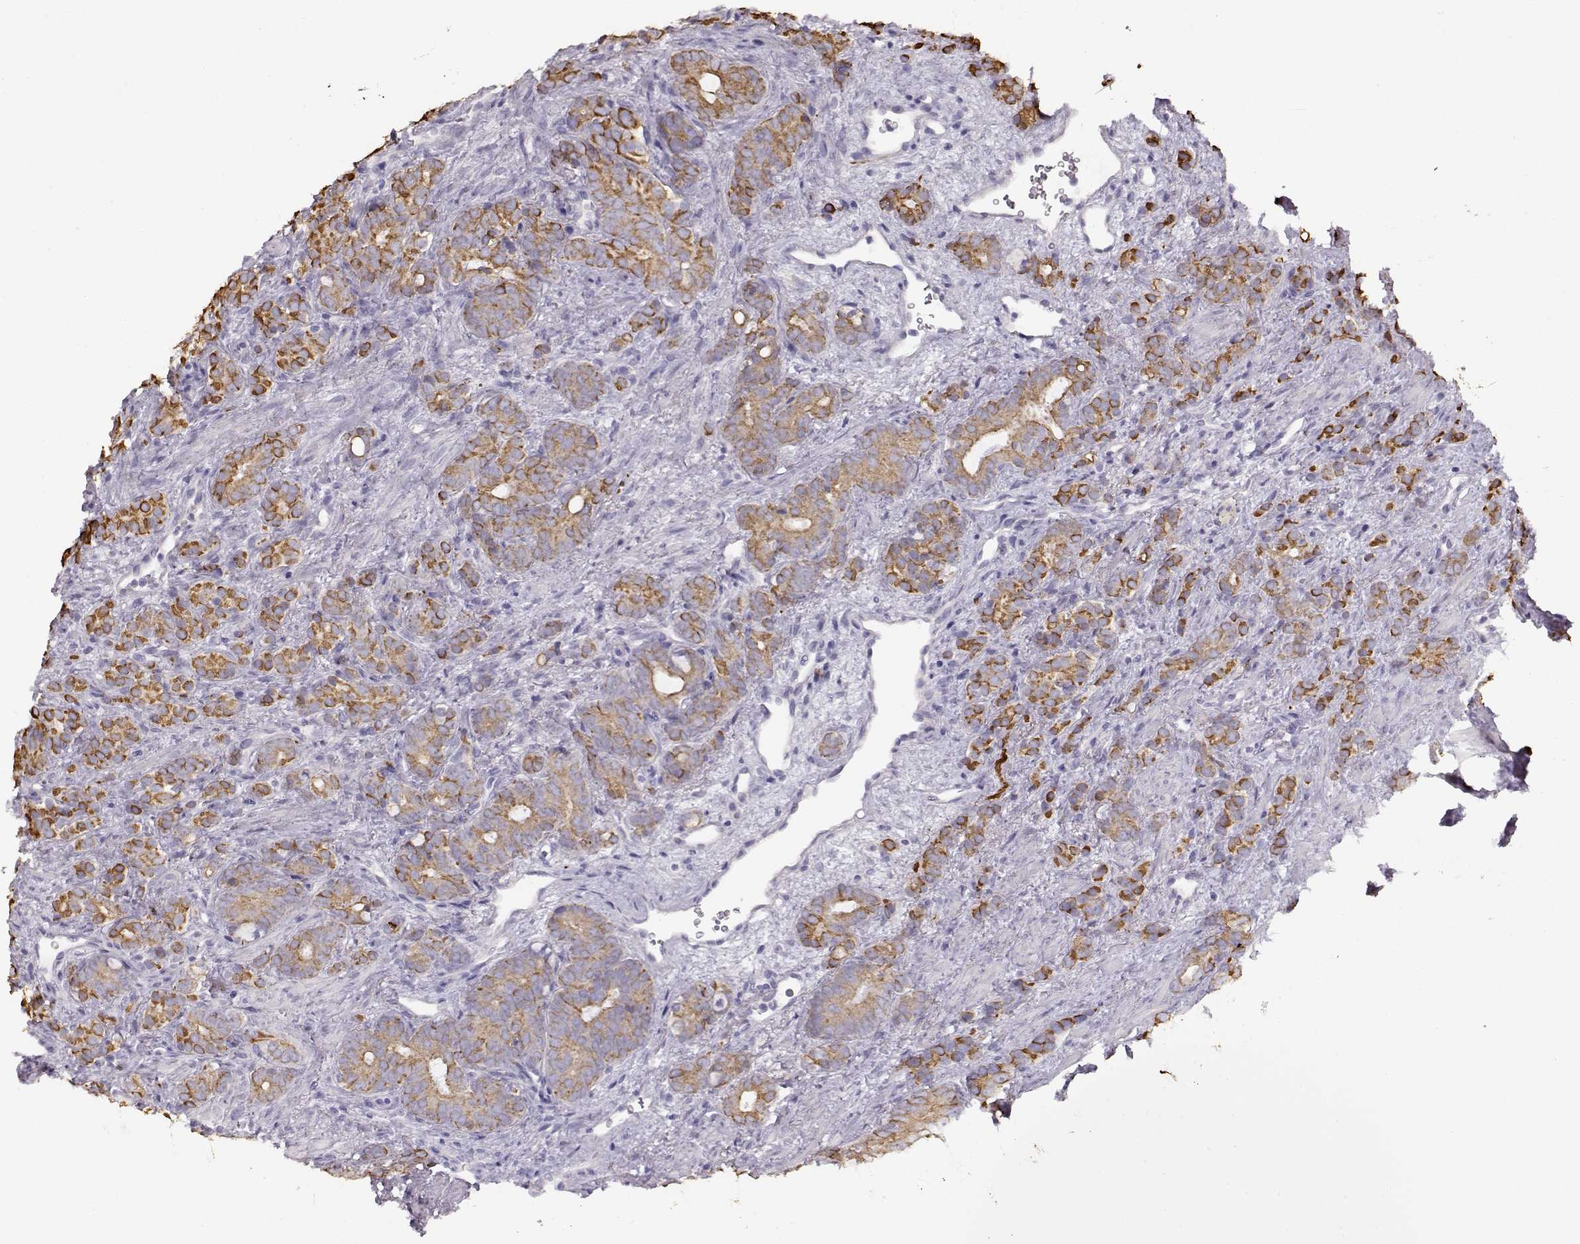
{"staining": {"intensity": "moderate", "quantity": ">75%", "location": "cytoplasmic/membranous"}, "tissue": "prostate cancer", "cell_type": "Tumor cells", "image_type": "cancer", "snomed": [{"axis": "morphology", "description": "Adenocarcinoma, High grade"}, {"axis": "topography", "description": "Prostate"}], "caption": "Immunohistochemical staining of human prostate cancer (adenocarcinoma (high-grade)) shows medium levels of moderate cytoplasmic/membranous protein positivity in approximately >75% of tumor cells.", "gene": "S100B", "patient": {"sex": "male", "age": 84}}